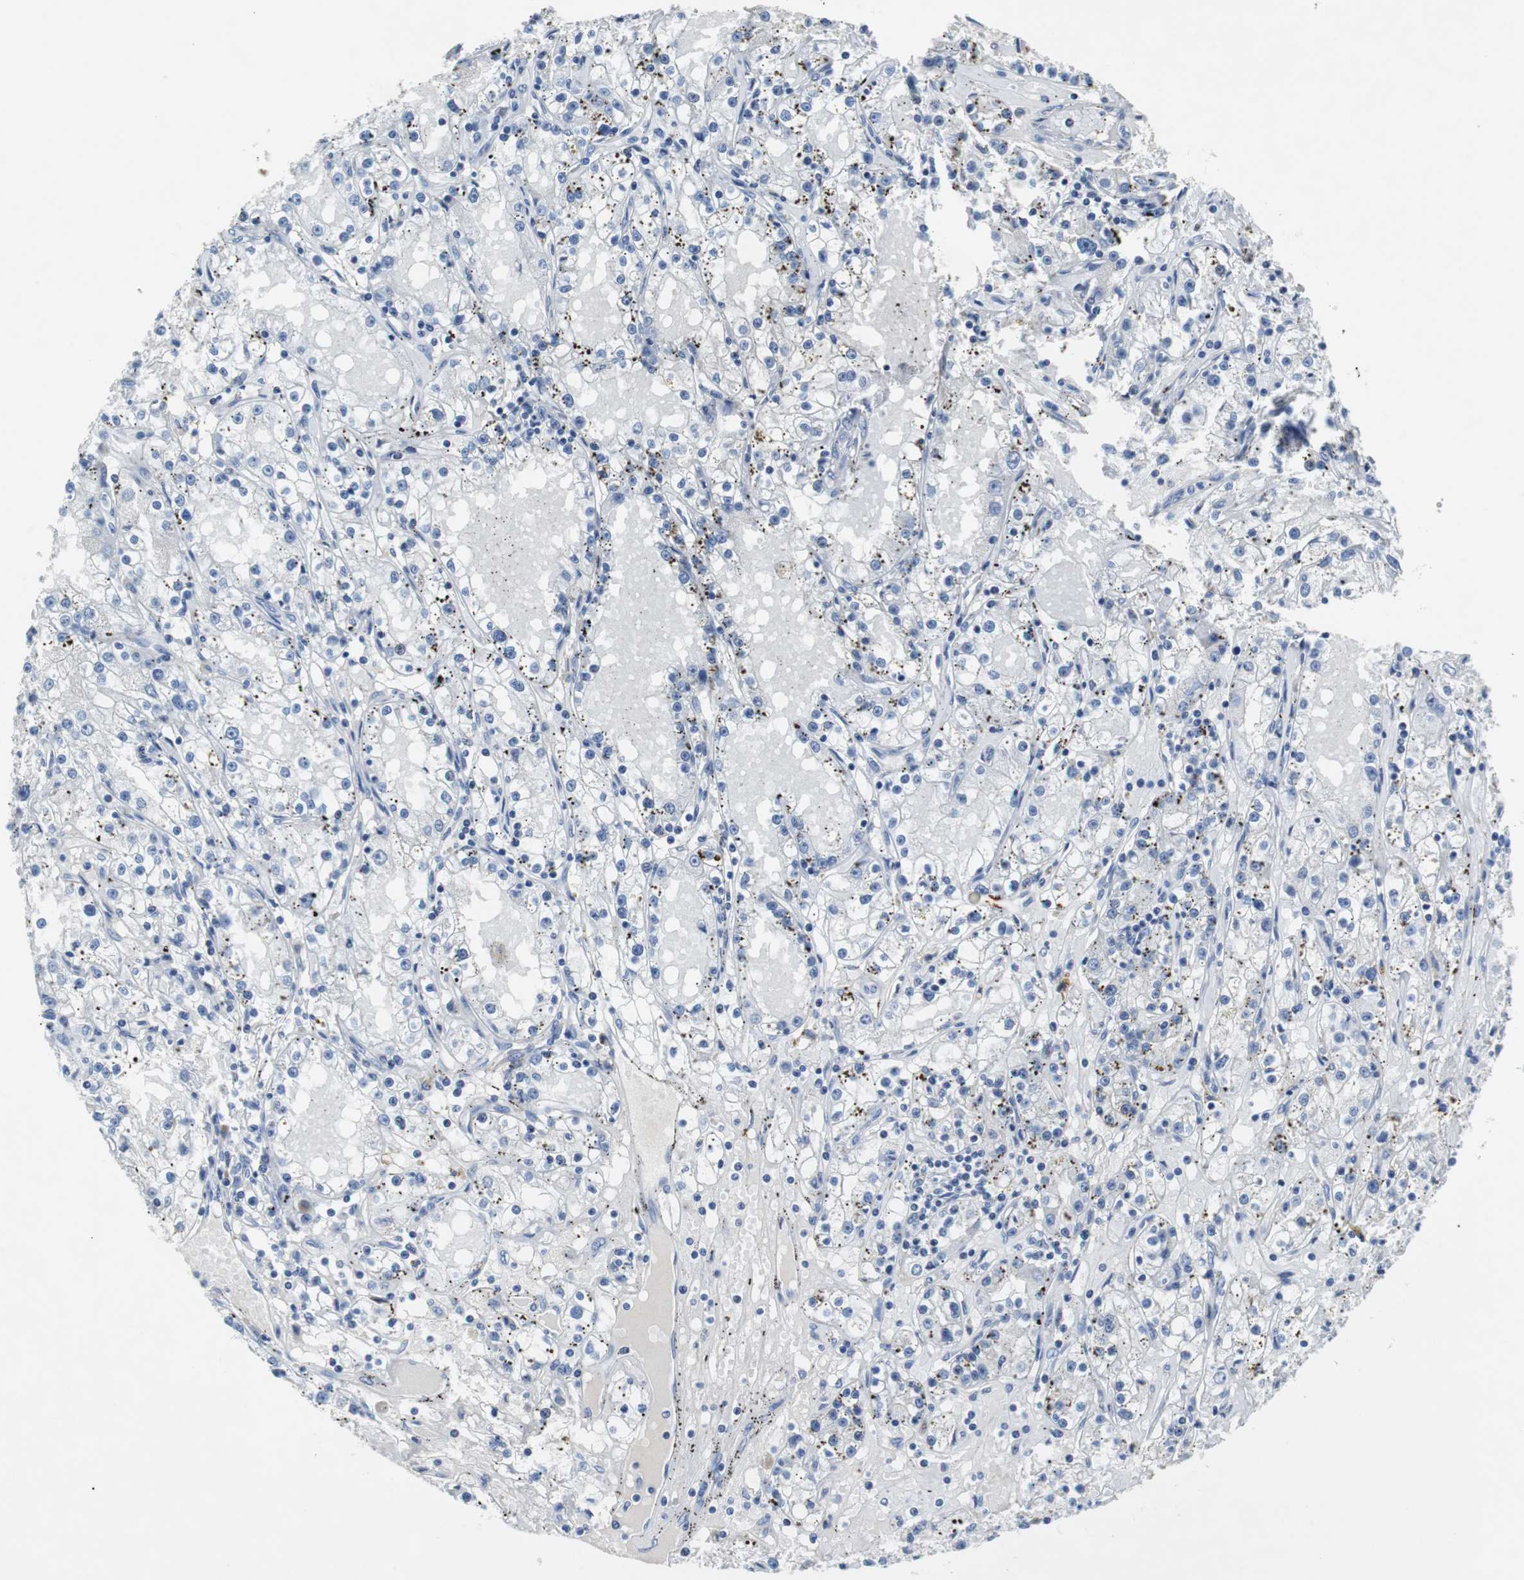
{"staining": {"intensity": "negative", "quantity": "none", "location": "none"}, "tissue": "renal cancer", "cell_type": "Tumor cells", "image_type": "cancer", "snomed": [{"axis": "morphology", "description": "Adenocarcinoma, NOS"}, {"axis": "topography", "description": "Kidney"}], "caption": "This is an IHC histopathology image of human renal adenocarcinoma. There is no staining in tumor cells.", "gene": "EEF2K", "patient": {"sex": "male", "age": 56}}